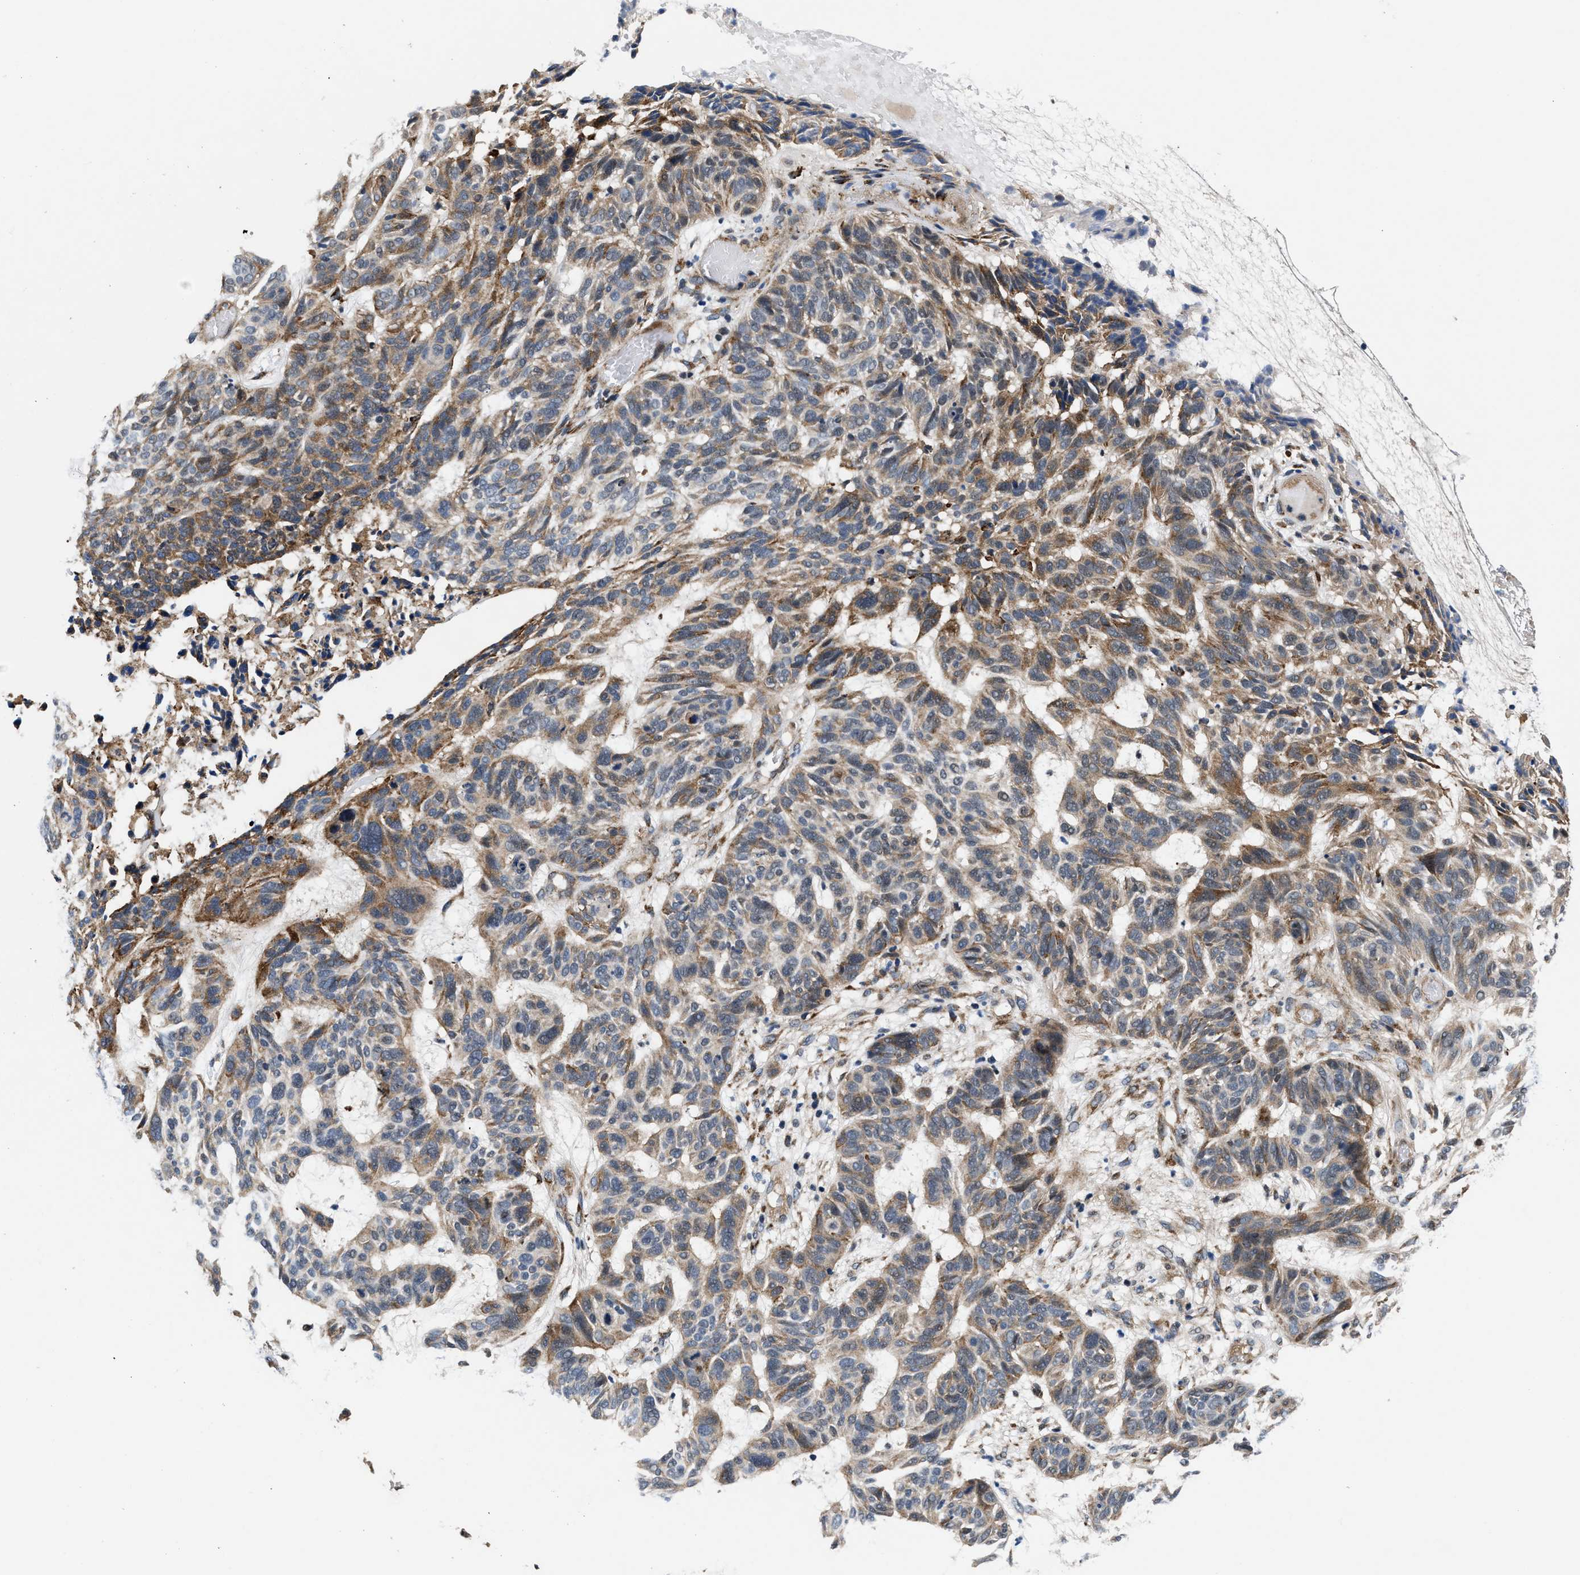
{"staining": {"intensity": "moderate", "quantity": "25%-75%", "location": "cytoplasmic/membranous"}, "tissue": "skin cancer", "cell_type": "Tumor cells", "image_type": "cancer", "snomed": [{"axis": "morphology", "description": "Basal cell carcinoma"}, {"axis": "topography", "description": "Skin"}], "caption": "Approximately 25%-75% of tumor cells in basal cell carcinoma (skin) demonstrate moderate cytoplasmic/membranous protein staining as visualized by brown immunohistochemical staining.", "gene": "SLC12A2", "patient": {"sex": "male", "age": 85}}